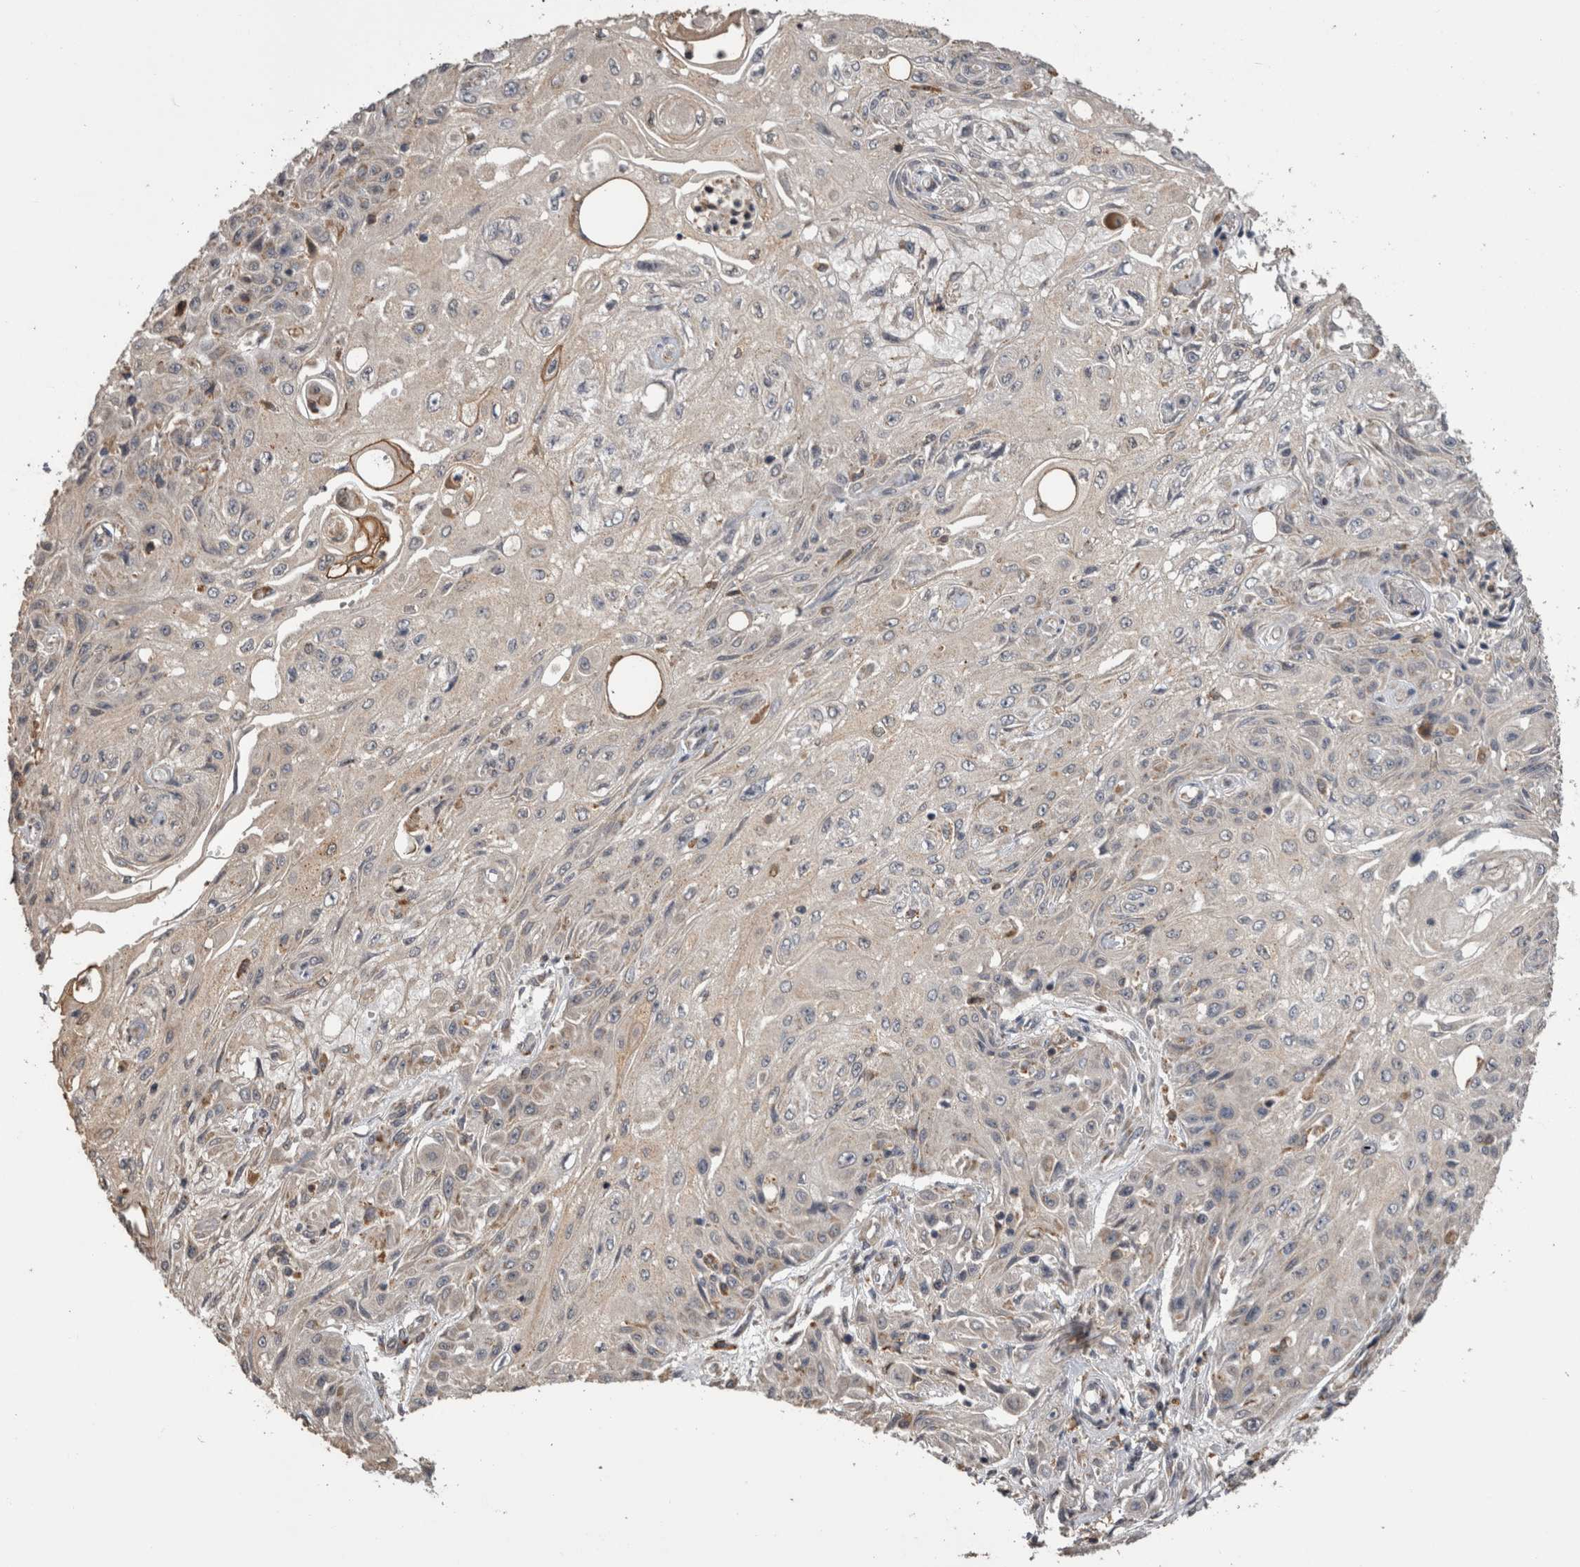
{"staining": {"intensity": "weak", "quantity": "25%-75%", "location": "cytoplasmic/membranous"}, "tissue": "skin cancer", "cell_type": "Tumor cells", "image_type": "cancer", "snomed": [{"axis": "morphology", "description": "Squamous cell carcinoma, NOS"}, {"axis": "morphology", "description": "Squamous cell carcinoma, metastatic, NOS"}, {"axis": "topography", "description": "Skin"}, {"axis": "topography", "description": "Lymph node"}], "caption": "Human skin squamous cell carcinoma stained with a protein marker shows weak staining in tumor cells.", "gene": "ANXA13", "patient": {"sex": "male", "age": 75}}